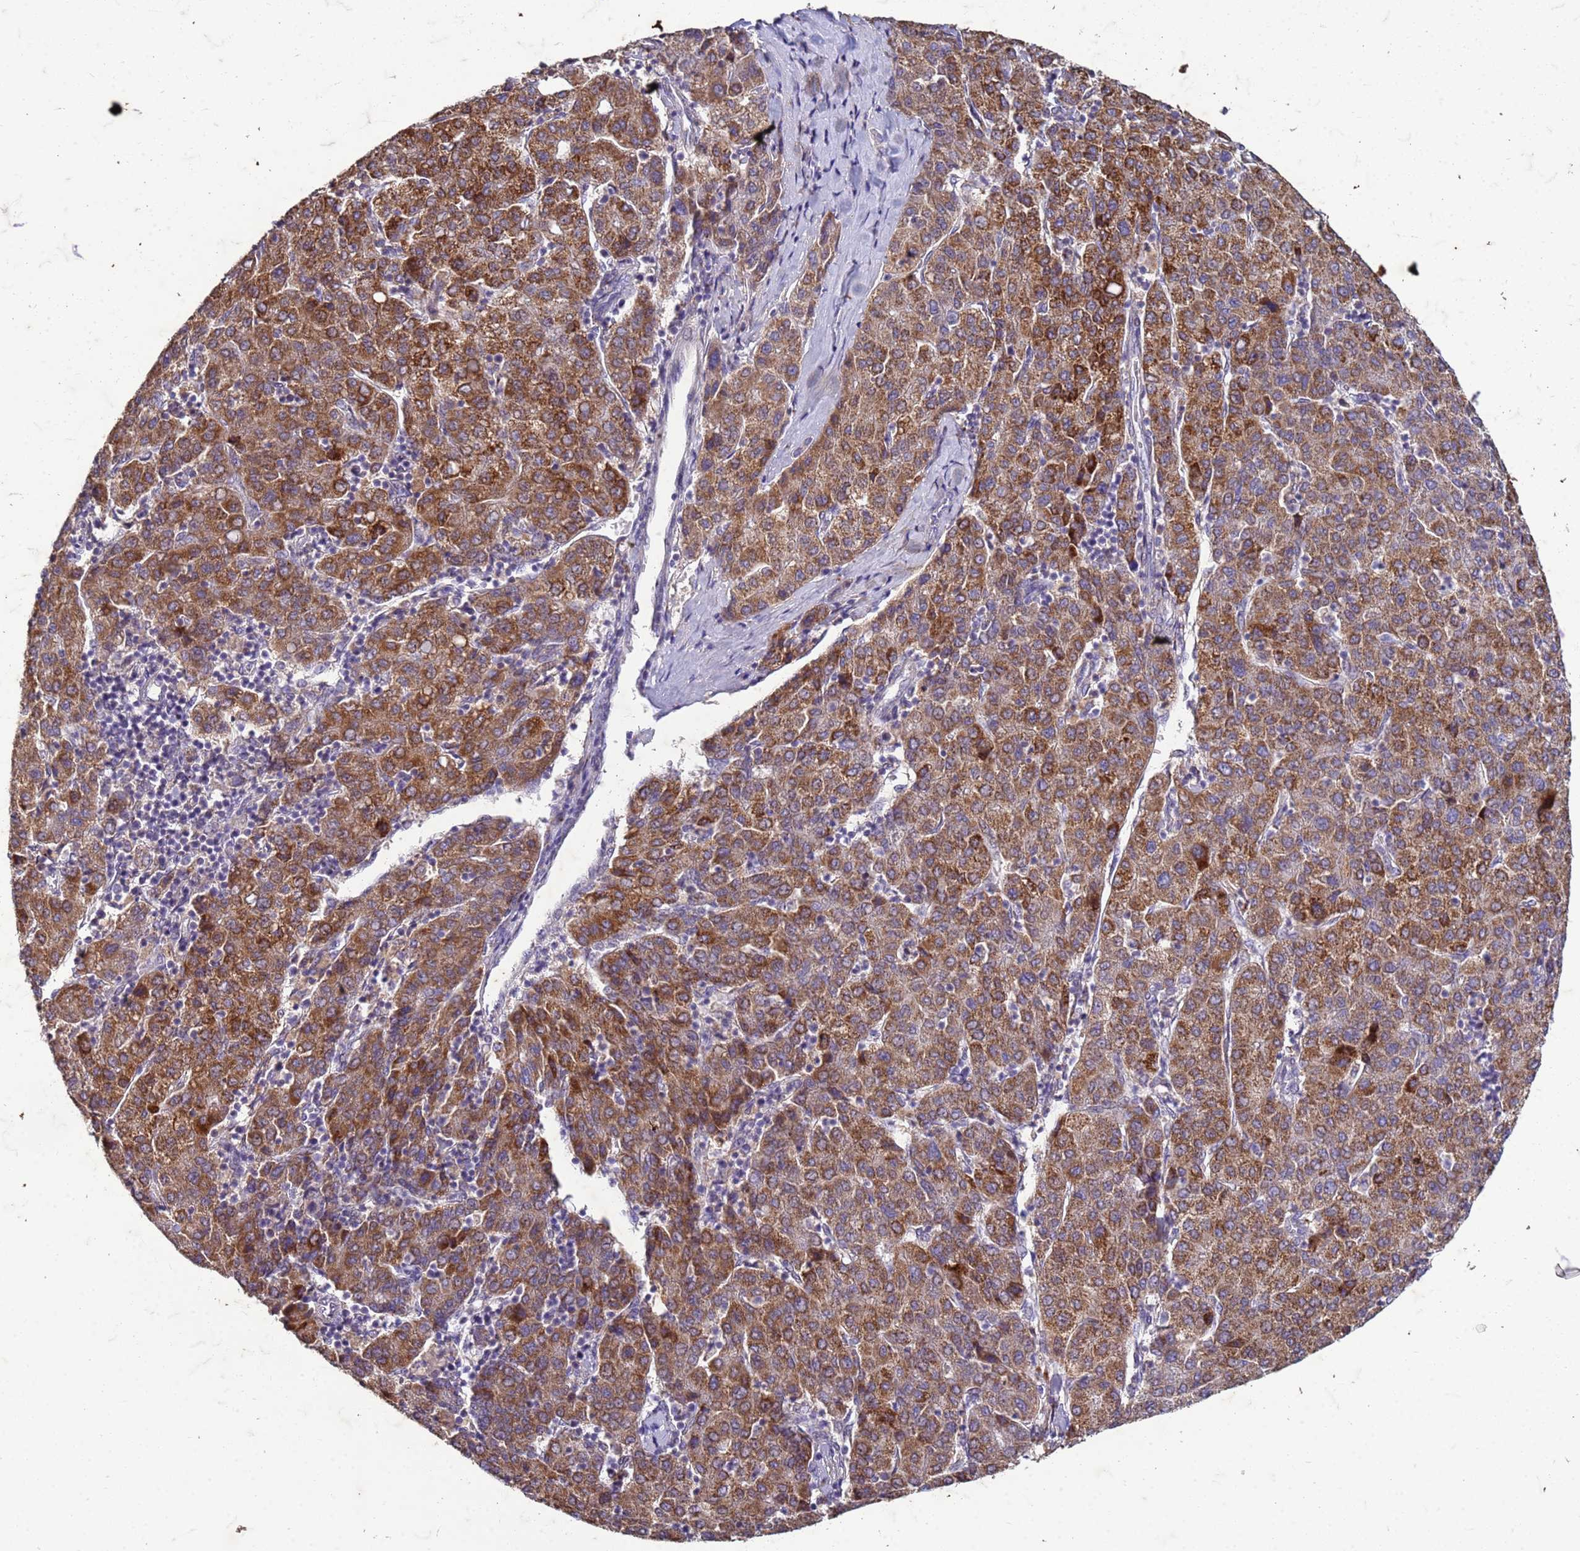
{"staining": {"intensity": "moderate", "quantity": ">75%", "location": "cytoplasmic/membranous"}, "tissue": "liver cancer", "cell_type": "Tumor cells", "image_type": "cancer", "snomed": [{"axis": "morphology", "description": "Carcinoma, Hepatocellular, NOS"}, {"axis": "topography", "description": "Liver"}], "caption": "A histopathology image of human hepatocellular carcinoma (liver) stained for a protein displays moderate cytoplasmic/membranous brown staining in tumor cells.", "gene": "SLC25A15", "patient": {"sex": "male", "age": 65}}